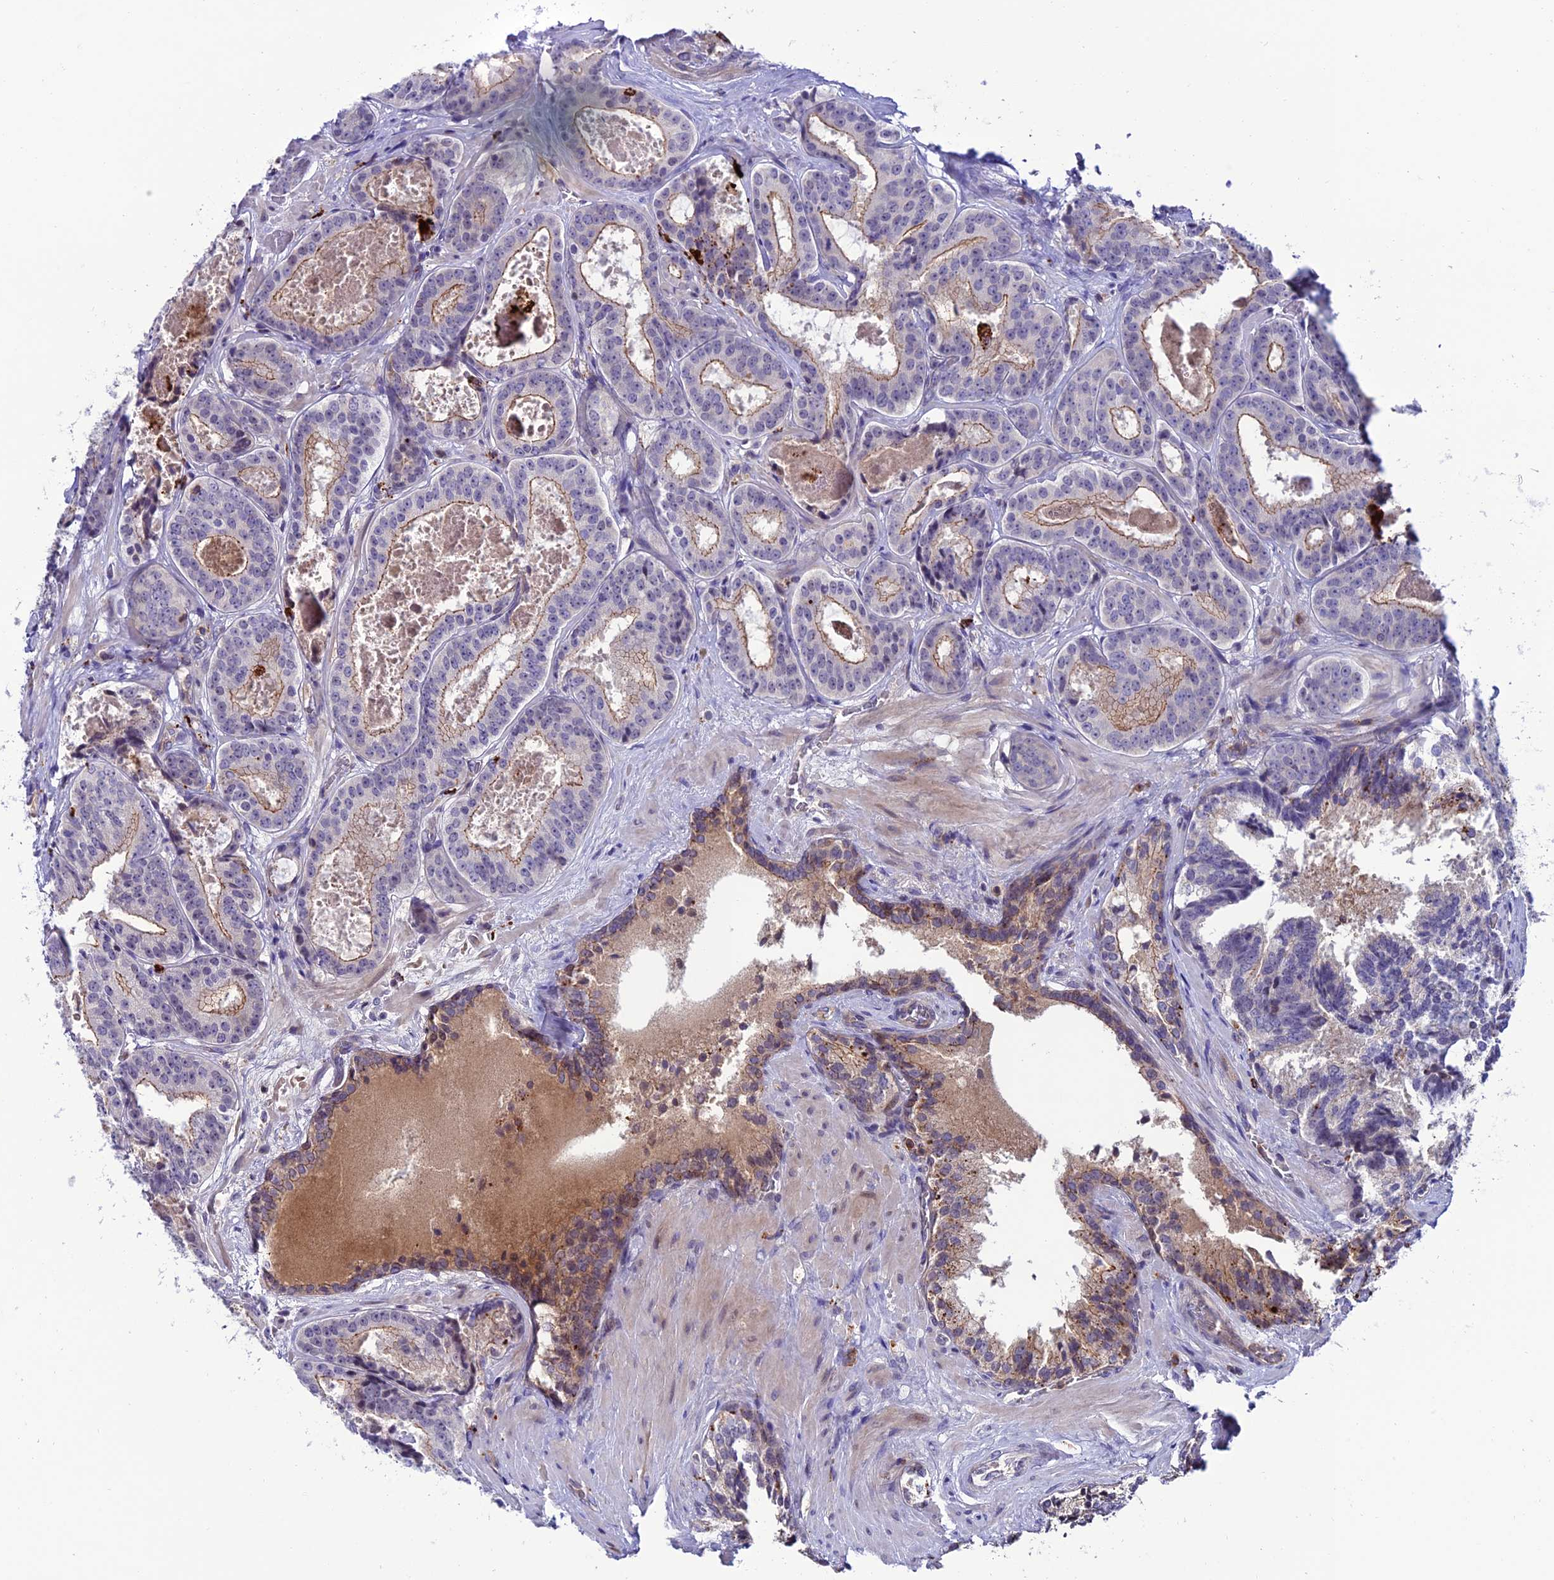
{"staining": {"intensity": "weak", "quantity": "25%-75%", "location": "cytoplasmic/membranous"}, "tissue": "prostate cancer", "cell_type": "Tumor cells", "image_type": "cancer", "snomed": [{"axis": "morphology", "description": "Adenocarcinoma, High grade"}, {"axis": "topography", "description": "Prostate"}], "caption": "High-magnification brightfield microscopy of high-grade adenocarcinoma (prostate) stained with DAB (3,3'-diaminobenzidine) (brown) and counterstained with hematoxylin (blue). tumor cells exhibit weak cytoplasmic/membranous positivity is identified in about25%-75% of cells.", "gene": "ARHGEF18", "patient": {"sex": "male", "age": 57}}